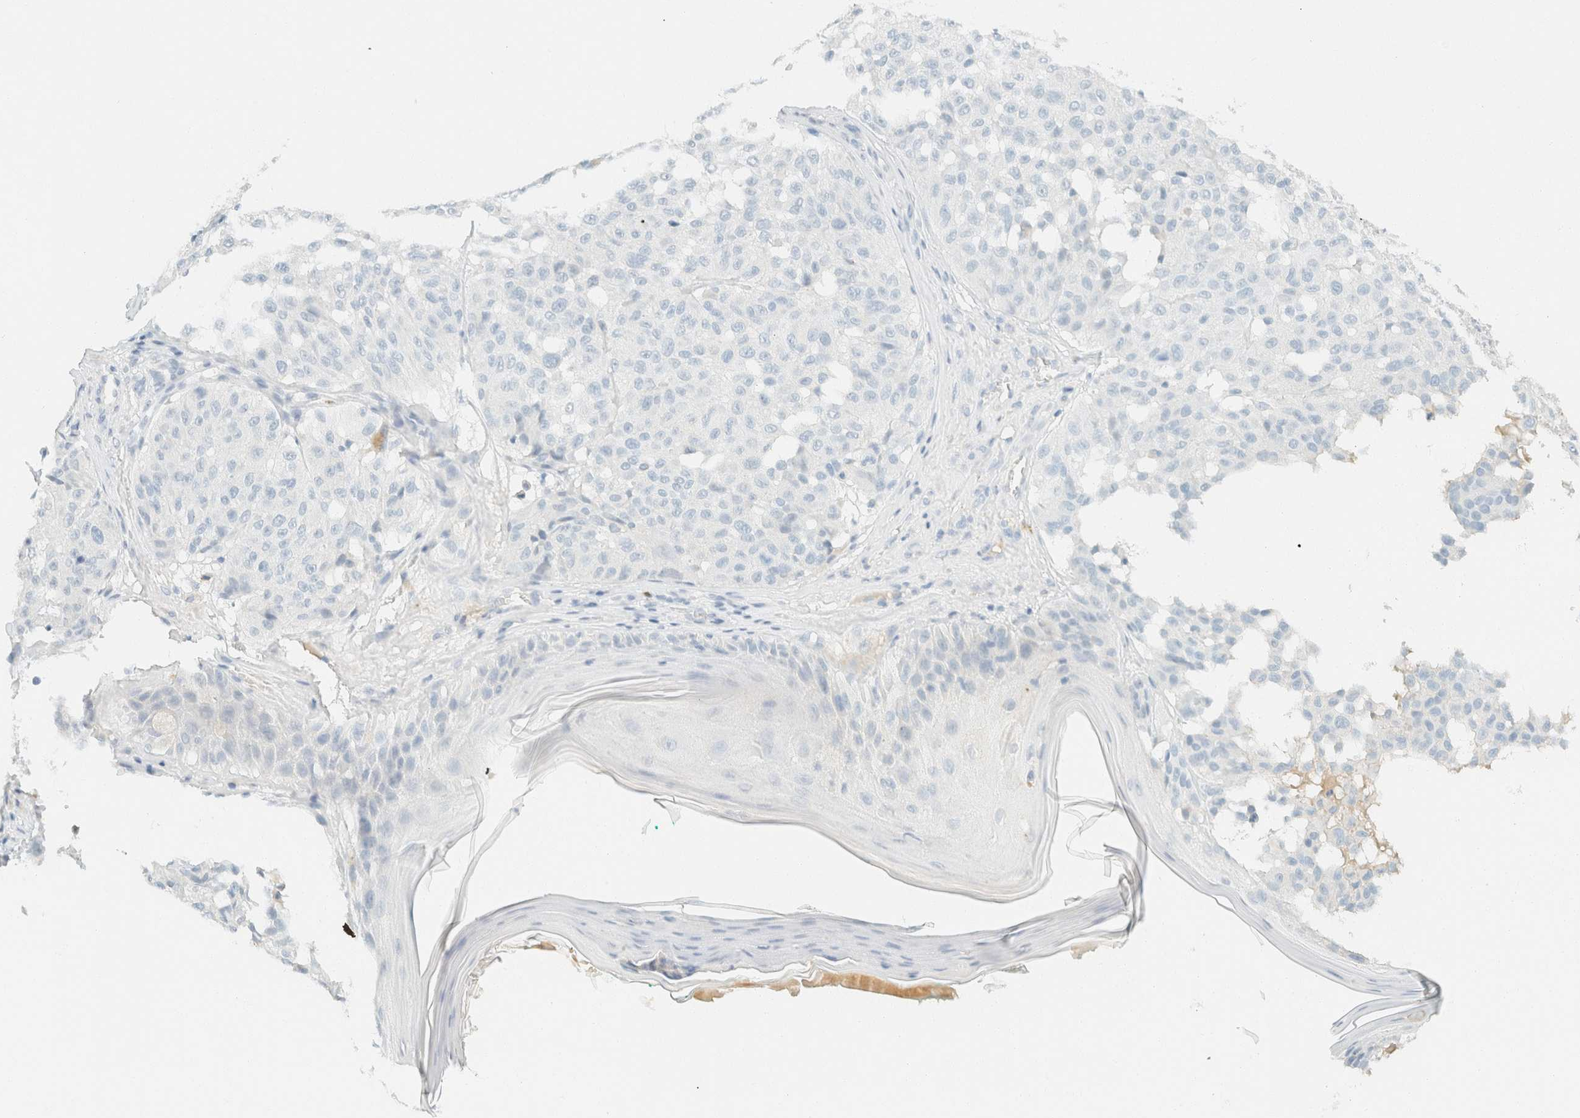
{"staining": {"intensity": "negative", "quantity": "none", "location": "none"}, "tissue": "melanoma", "cell_type": "Tumor cells", "image_type": "cancer", "snomed": [{"axis": "morphology", "description": "Malignant melanoma, NOS"}, {"axis": "topography", "description": "Skin"}], "caption": "This is an immunohistochemistry image of malignant melanoma. There is no staining in tumor cells.", "gene": "GPA33", "patient": {"sex": "female", "age": 46}}